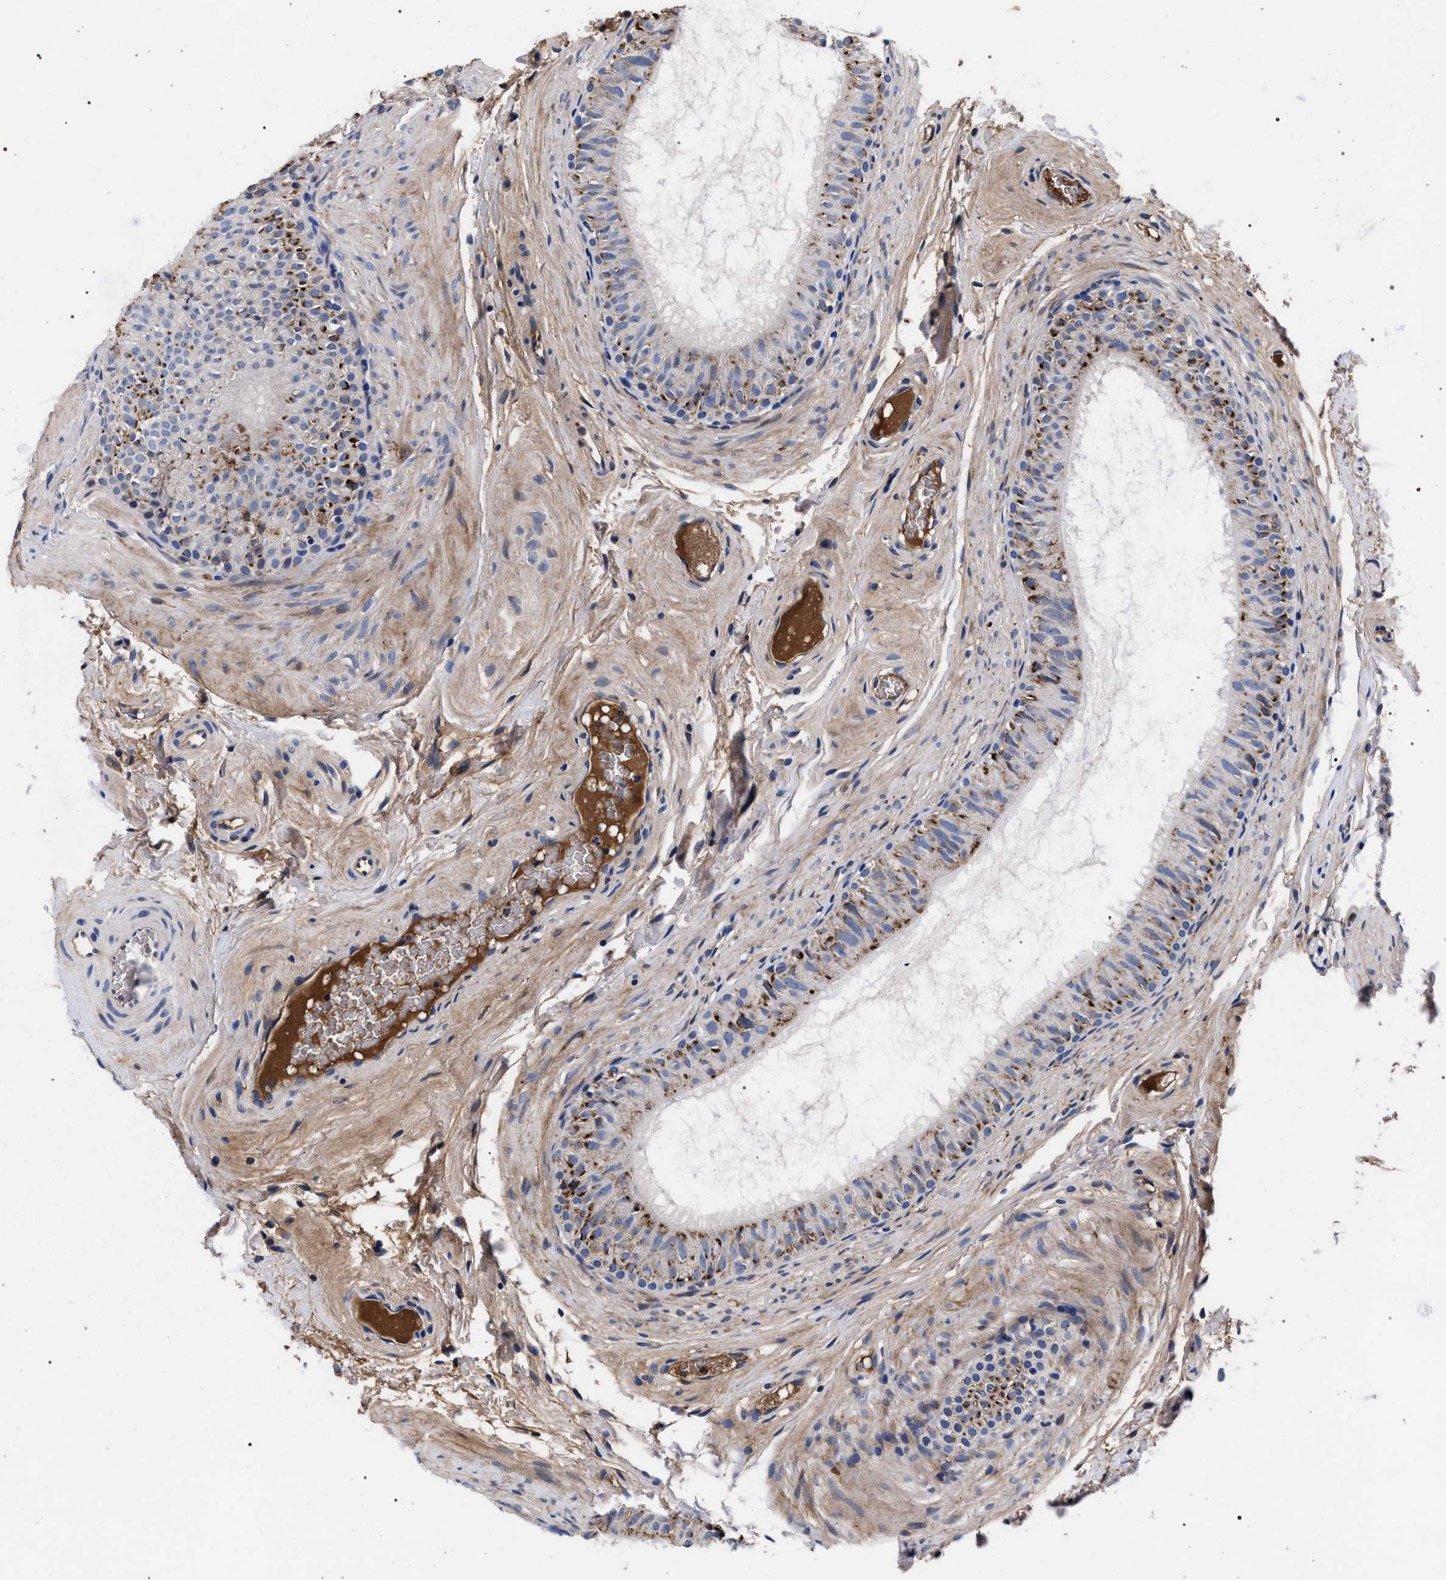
{"staining": {"intensity": "strong", "quantity": "25%-75%", "location": "cytoplasmic/membranous"}, "tissue": "epididymis", "cell_type": "Glandular cells", "image_type": "normal", "snomed": [{"axis": "morphology", "description": "Normal tissue, NOS"}, {"axis": "topography", "description": "Epididymis"}], "caption": "The photomicrograph displays a brown stain indicating the presence of a protein in the cytoplasmic/membranous of glandular cells in epididymis. (Stains: DAB (3,3'-diaminobenzidine) in brown, nuclei in blue, Microscopy: brightfield microscopy at high magnification).", "gene": "ACOX1", "patient": {"sex": "male", "age": 34}}